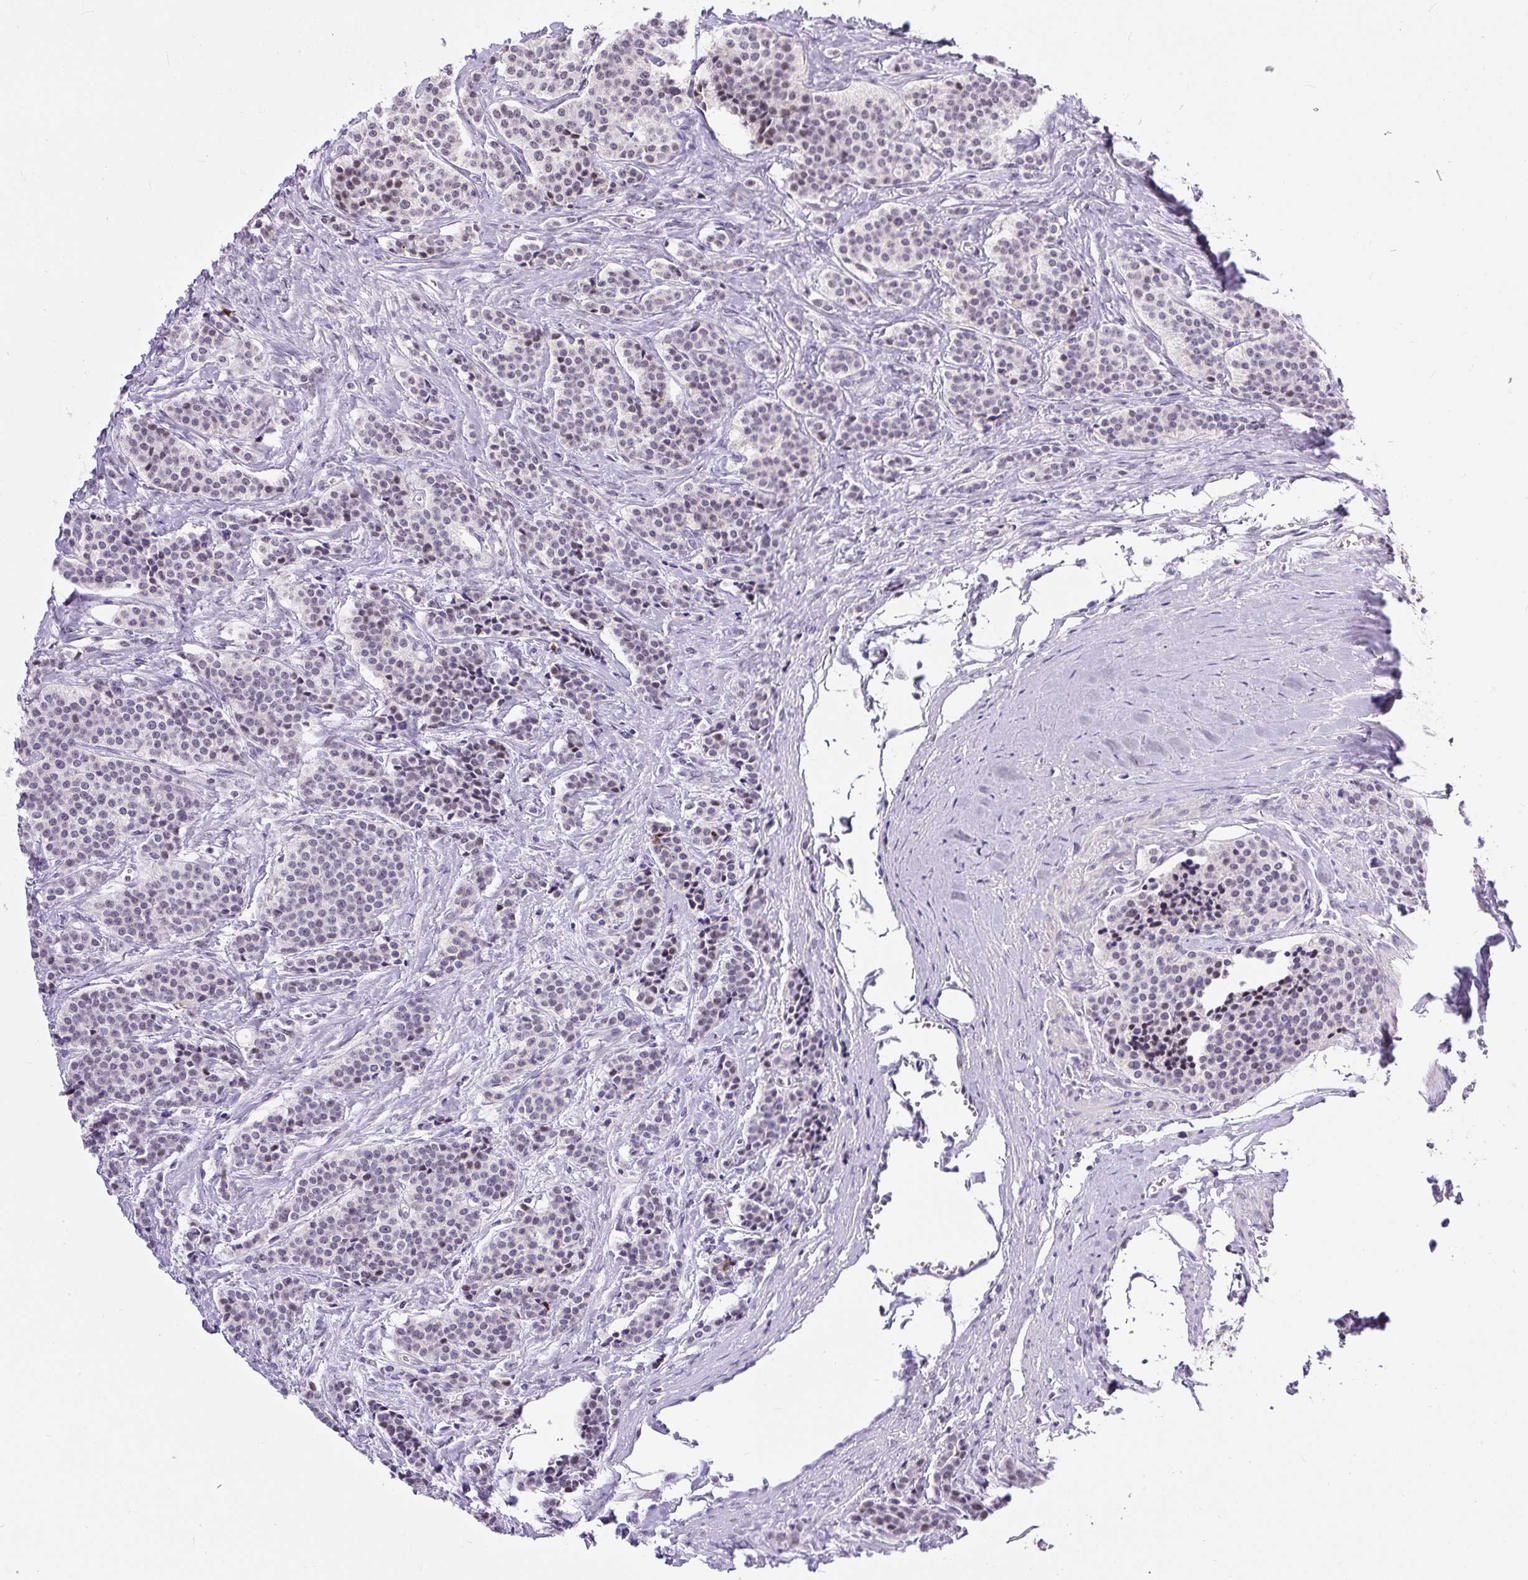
{"staining": {"intensity": "weak", "quantity": "<25%", "location": "nuclear"}, "tissue": "carcinoid", "cell_type": "Tumor cells", "image_type": "cancer", "snomed": [{"axis": "morphology", "description": "Carcinoid, malignant, NOS"}, {"axis": "topography", "description": "Small intestine"}], "caption": "Immunohistochemistry photomicrograph of carcinoid (malignant) stained for a protein (brown), which shows no staining in tumor cells.", "gene": "WNT10B", "patient": {"sex": "male", "age": 63}}